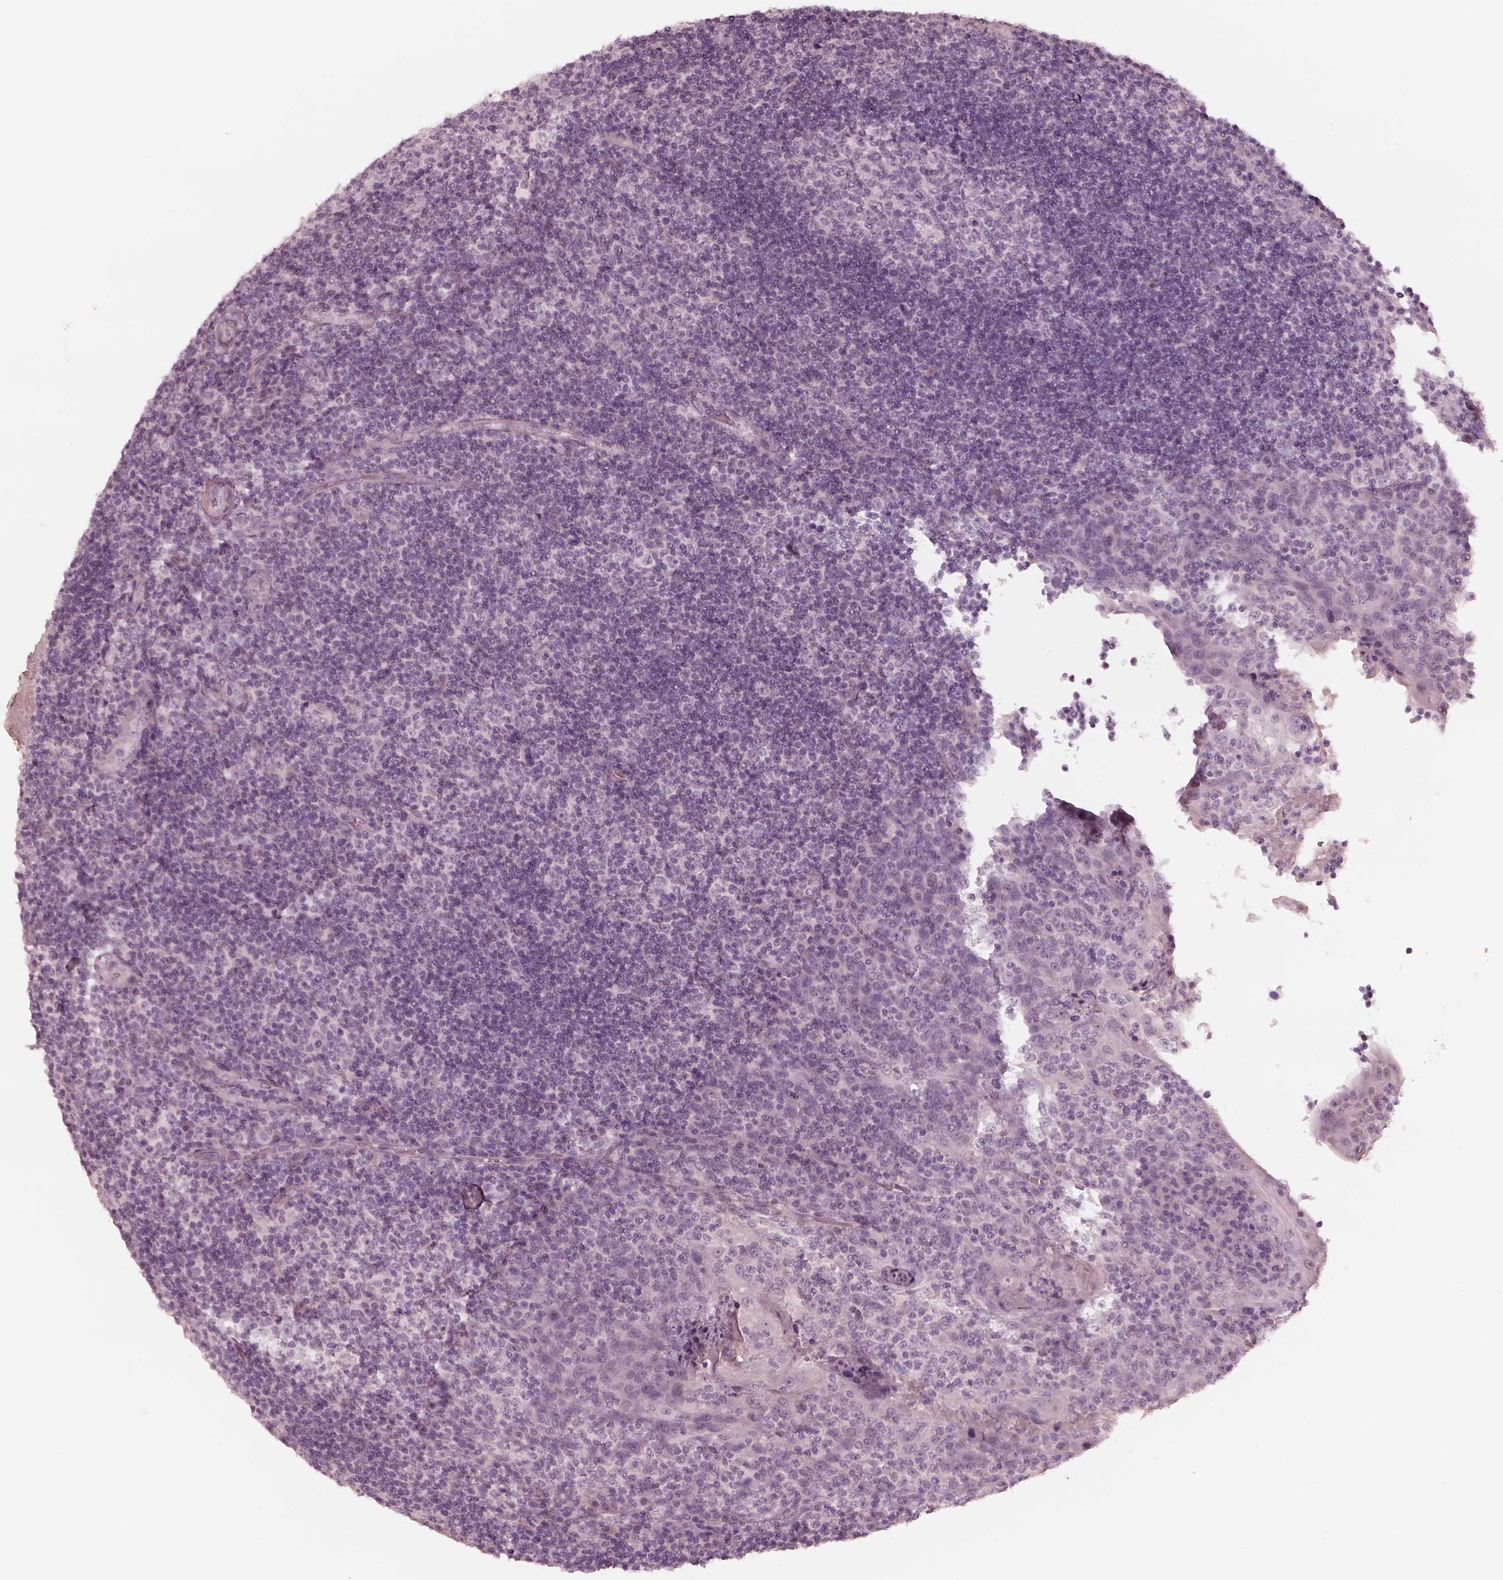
{"staining": {"intensity": "negative", "quantity": "none", "location": "none"}, "tissue": "tonsil", "cell_type": "Germinal center cells", "image_type": "normal", "snomed": [{"axis": "morphology", "description": "Normal tissue, NOS"}, {"axis": "topography", "description": "Tonsil"}], "caption": "DAB (3,3'-diaminobenzidine) immunohistochemical staining of unremarkable human tonsil shows no significant positivity in germinal center cells.", "gene": "ADRB3", "patient": {"sex": "male", "age": 17}}